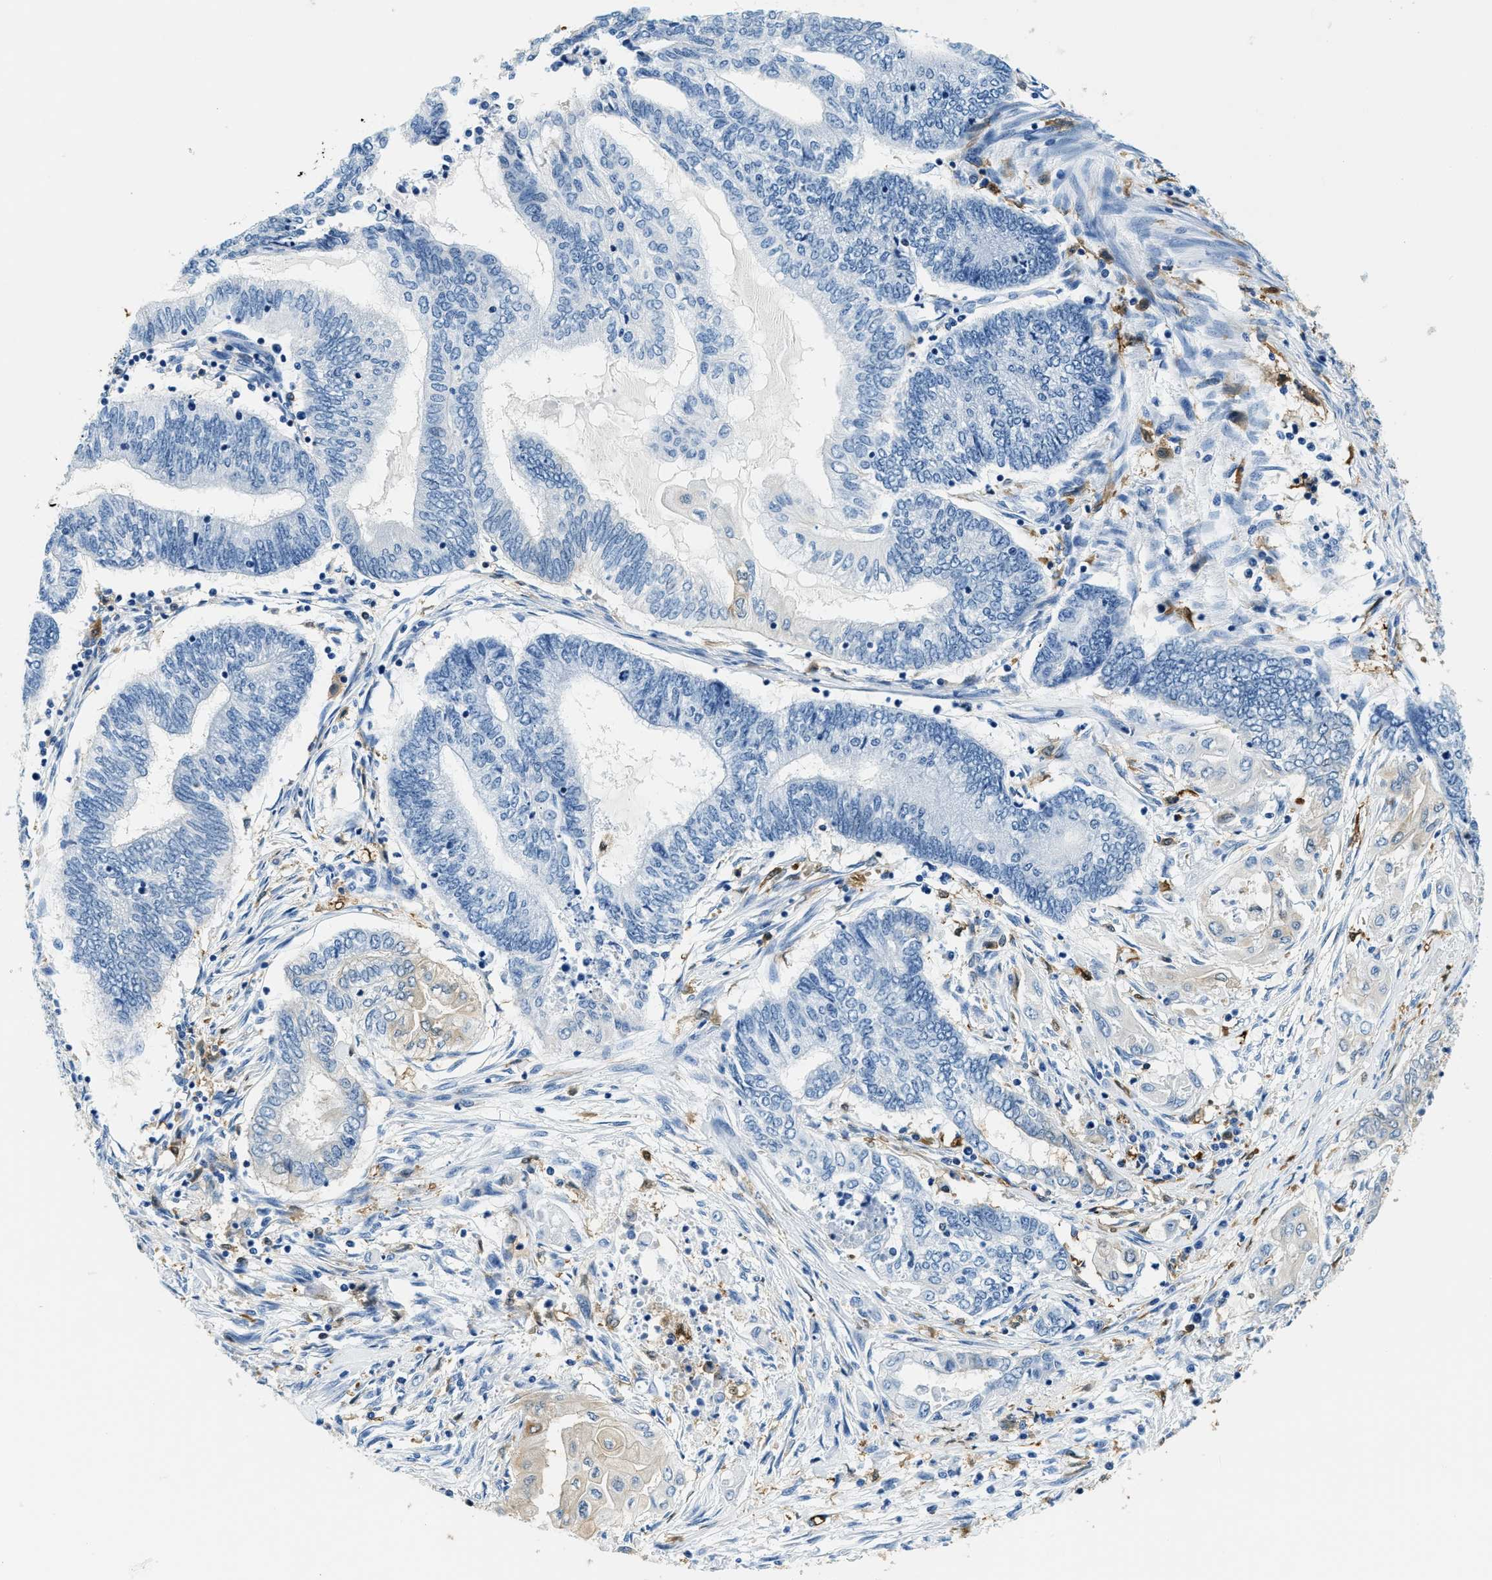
{"staining": {"intensity": "negative", "quantity": "none", "location": "none"}, "tissue": "endometrial cancer", "cell_type": "Tumor cells", "image_type": "cancer", "snomed": [{"axis": "morphology", "description": "Adenocarcinoma, NOS"}, {"axis": "topography", "description": "Uterus"}, {"axis": "topography", "description": "Endometrium"}], "caption": "IHC of endometrial cancer (adenocarcinoma) demonstrates no staining in tumor cells.", "gene": "CAPG", "patient": {"sex": "female", "age": 70}}